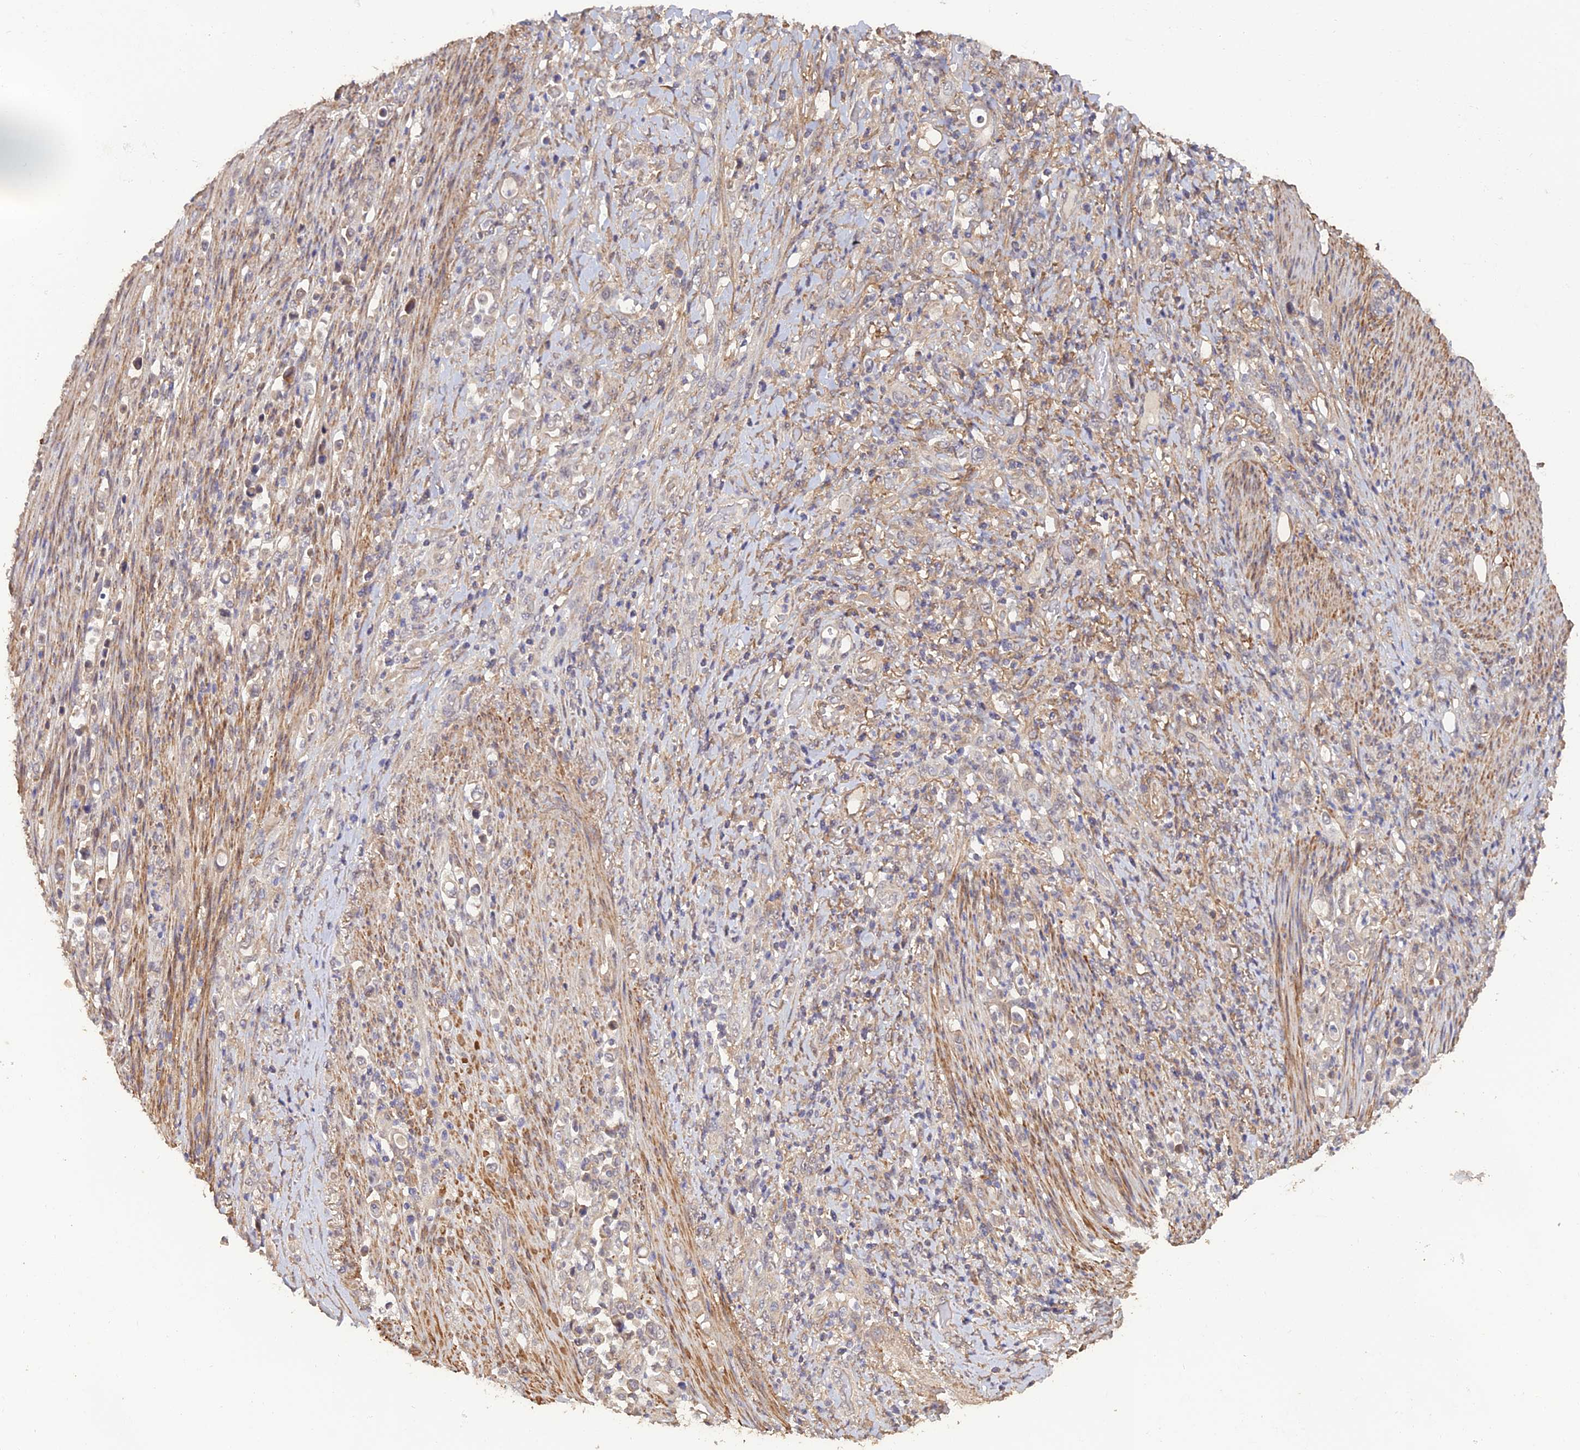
{"staining": {"intensity": "negative", "quantity": "none", "location": "none"}, "tissue": "stomach cancer", "cell_type": "Tumor cells", "image_type": "cancer", "snomed": [{"axis": "morphology", "description": "Normal tissue, NOS"}, {"axis": "morphology", "description": "Adenocarcinoma, NOS"}, {"axis": "topography", "description": "Stomach"}], "caption": "Immunohistochemical staining of human adenocarcinoma (stomach) shows no significant staining in tumor cells. The staining was performed using DAB to visualize the protein expression in brown, while the nuclei were stained in blue with hematoxylin (Magnification: 20x).", "gene": "PAGR1", "patient": {"sex": "female", "age": 79}}